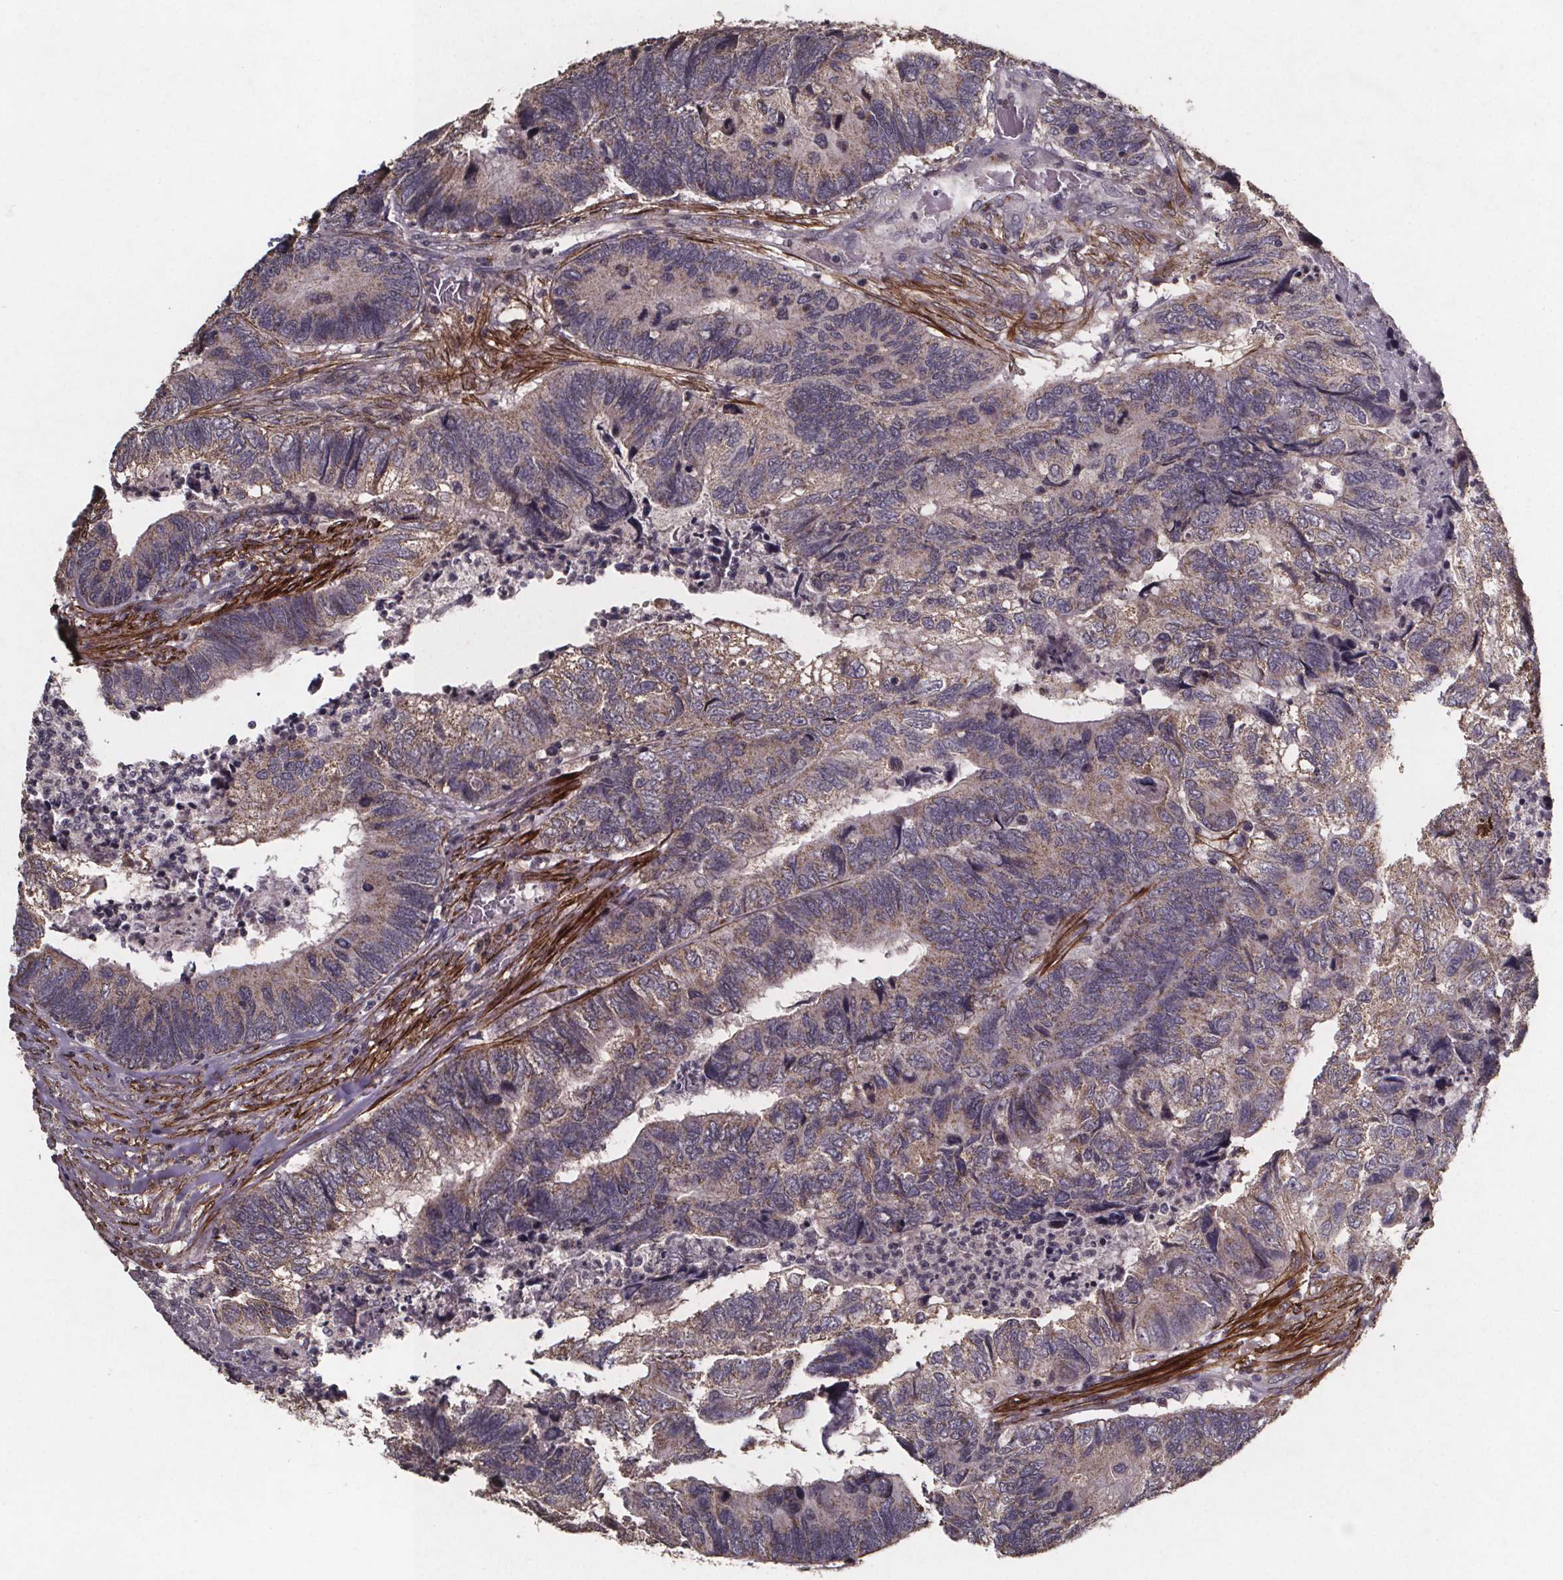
{"staining": {"intensity": "weak", "quantity": "<25%", "location": "cytoplasmic/membranous"}, "tissue": "colorectal cancer", "cell_type": "Tumor cells", "image_type": "cancer", "snomed": [{"axis": "morphology", "description": "Adenocarcinoma, NOS"}, {"axis": "topography", "description": "Colon"}], "caption": "Human colorectal adenocarcinoma stained for a protein using IHC exhibits no staining in tumor cells.", "gene": "PALLD", "patient": {"sex": "female", "age": 67}}